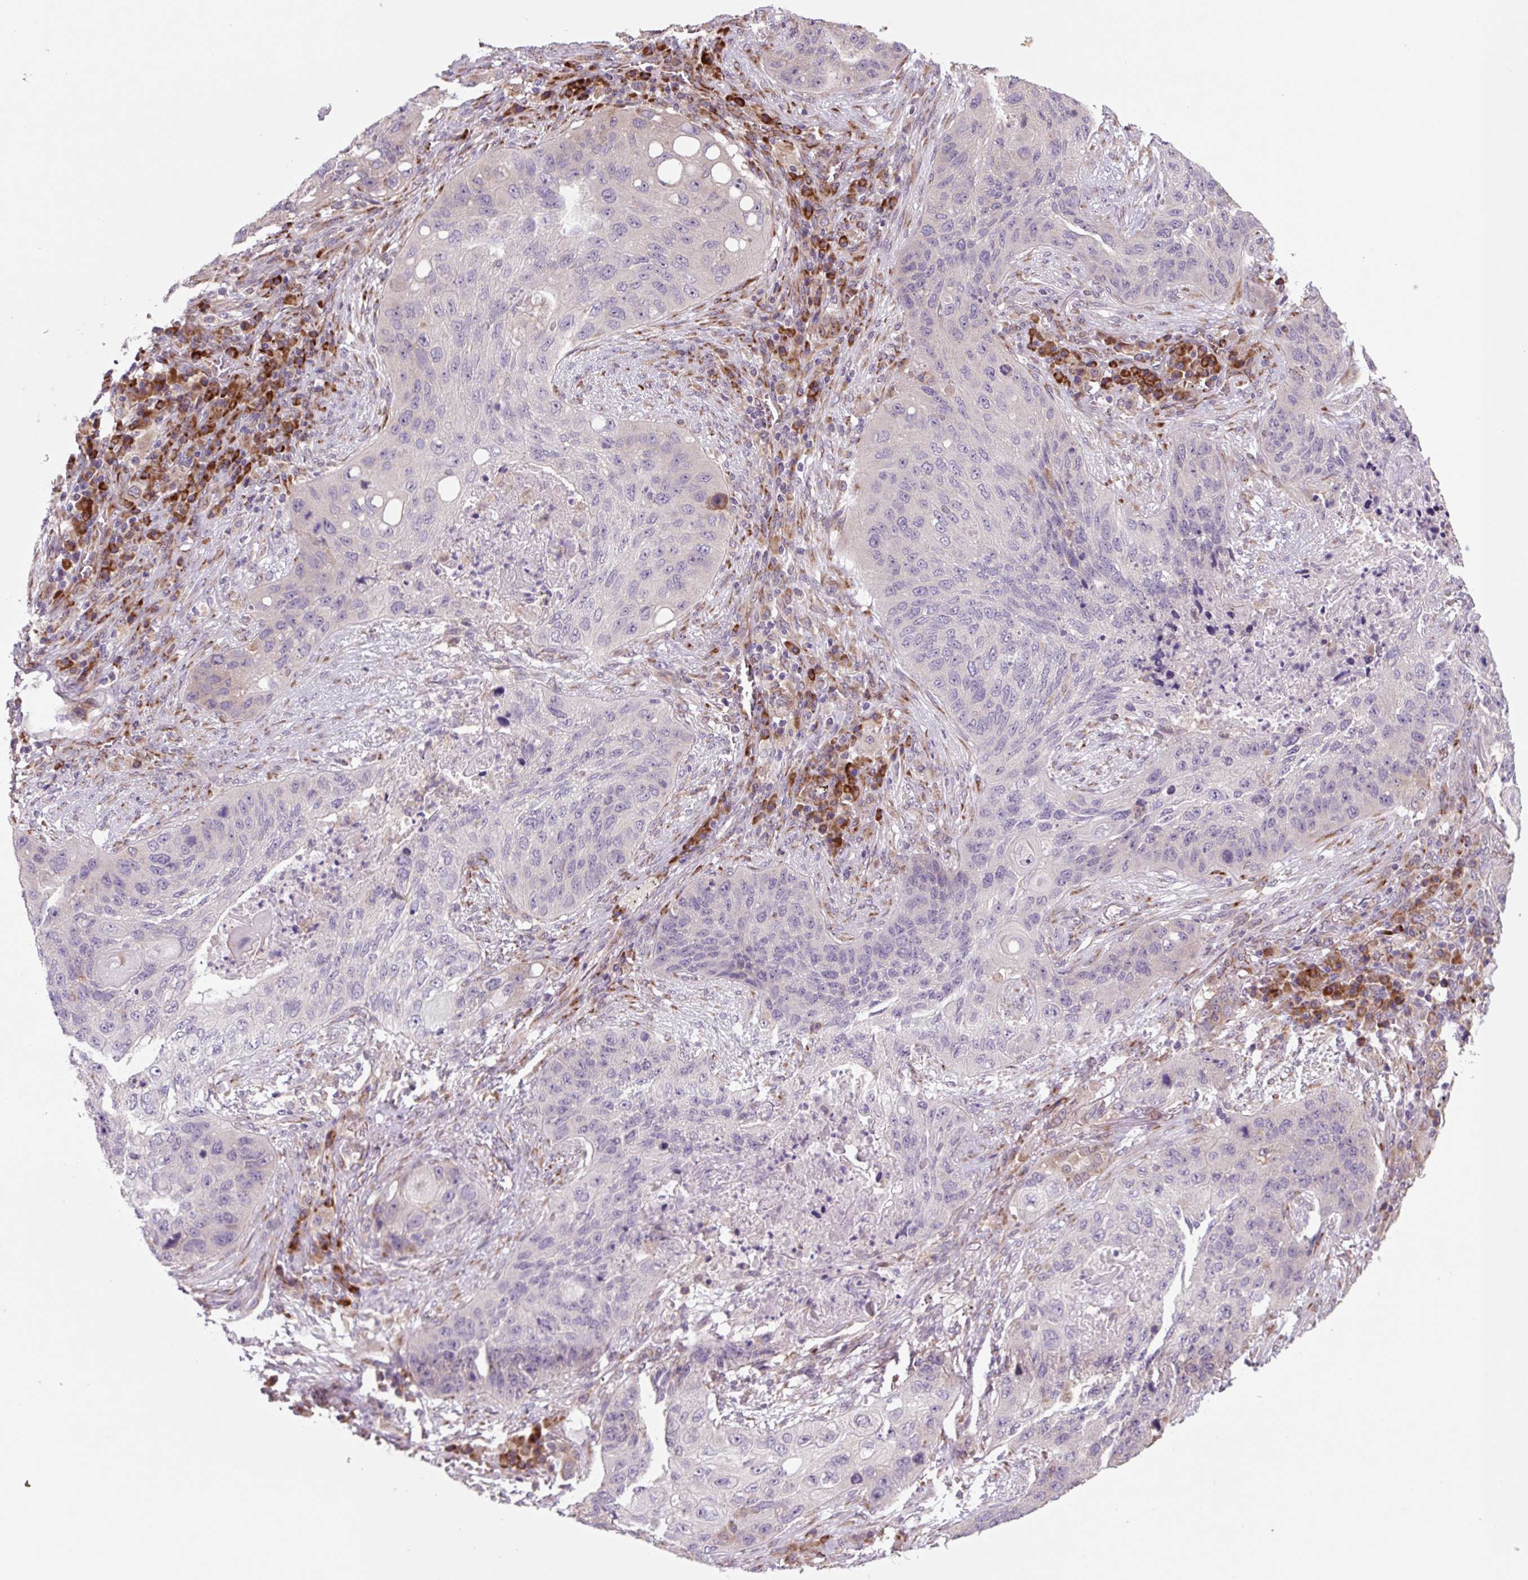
{"staining": {"intensity": "moderate", "quantity": "<25%", "location": "cytoplasmic/membranous"}, "tissue": "lung cancer", "cell_type": "Tumor cells", "image_type": "cancer", "snomed": [{"axis": "morphology", "description": "Squamous cell carcinoma, NOS"}, {"axis": "topography", "description": "Lung"}], "caption": "Moderate cytoplasmic/membranous protein staining is appreciated in about <25% of tumor cells in squamous cell carcinoma (lung).", "gene": "PLA2G4A", "patient": {"sex": "female", "age": 63}}